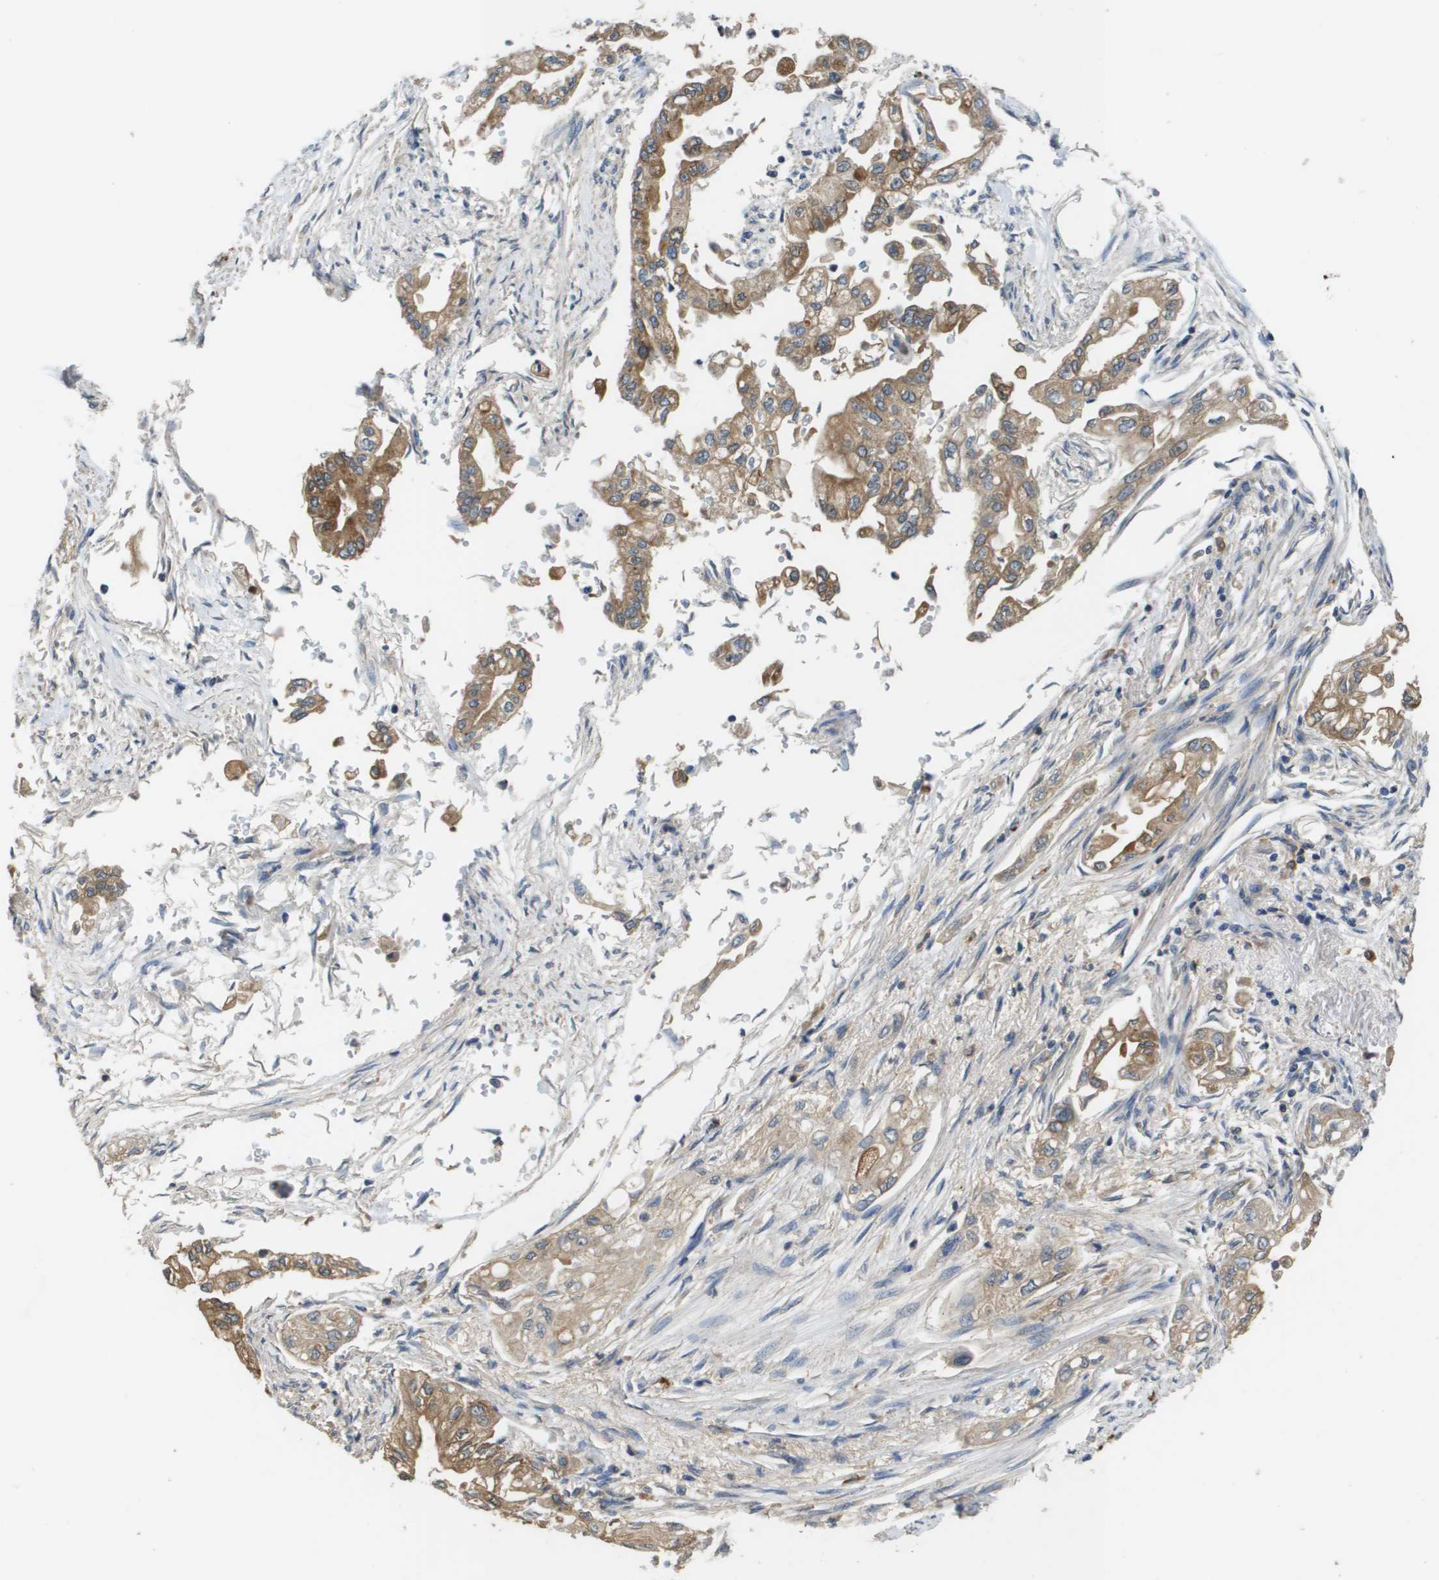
{"staining": {"intensity": "moderate", "quantity": ">75%", "location": "cytoplasmic/membranous"}, "tissue": "pancreatic cancer", "cell_type": "Tumor cells", "image_type": "cancer", "snomed": [{"axis": "morphology", "description": "Normal tissue, NOS"}, {"axis": "topography", "description": "Pancreas"}], "caption": "IHC of pancreatic cancer demonstrates medium levels of moderate cytoplasmic/membranous staining in approximately >75% of tumor cells. (DAB (3,3'-diaminobenzidine) = brown stain, brightfield microscopy at high magnification).", "gene": "RAB27B", "patient": {"sex": "male", "age": 42}}